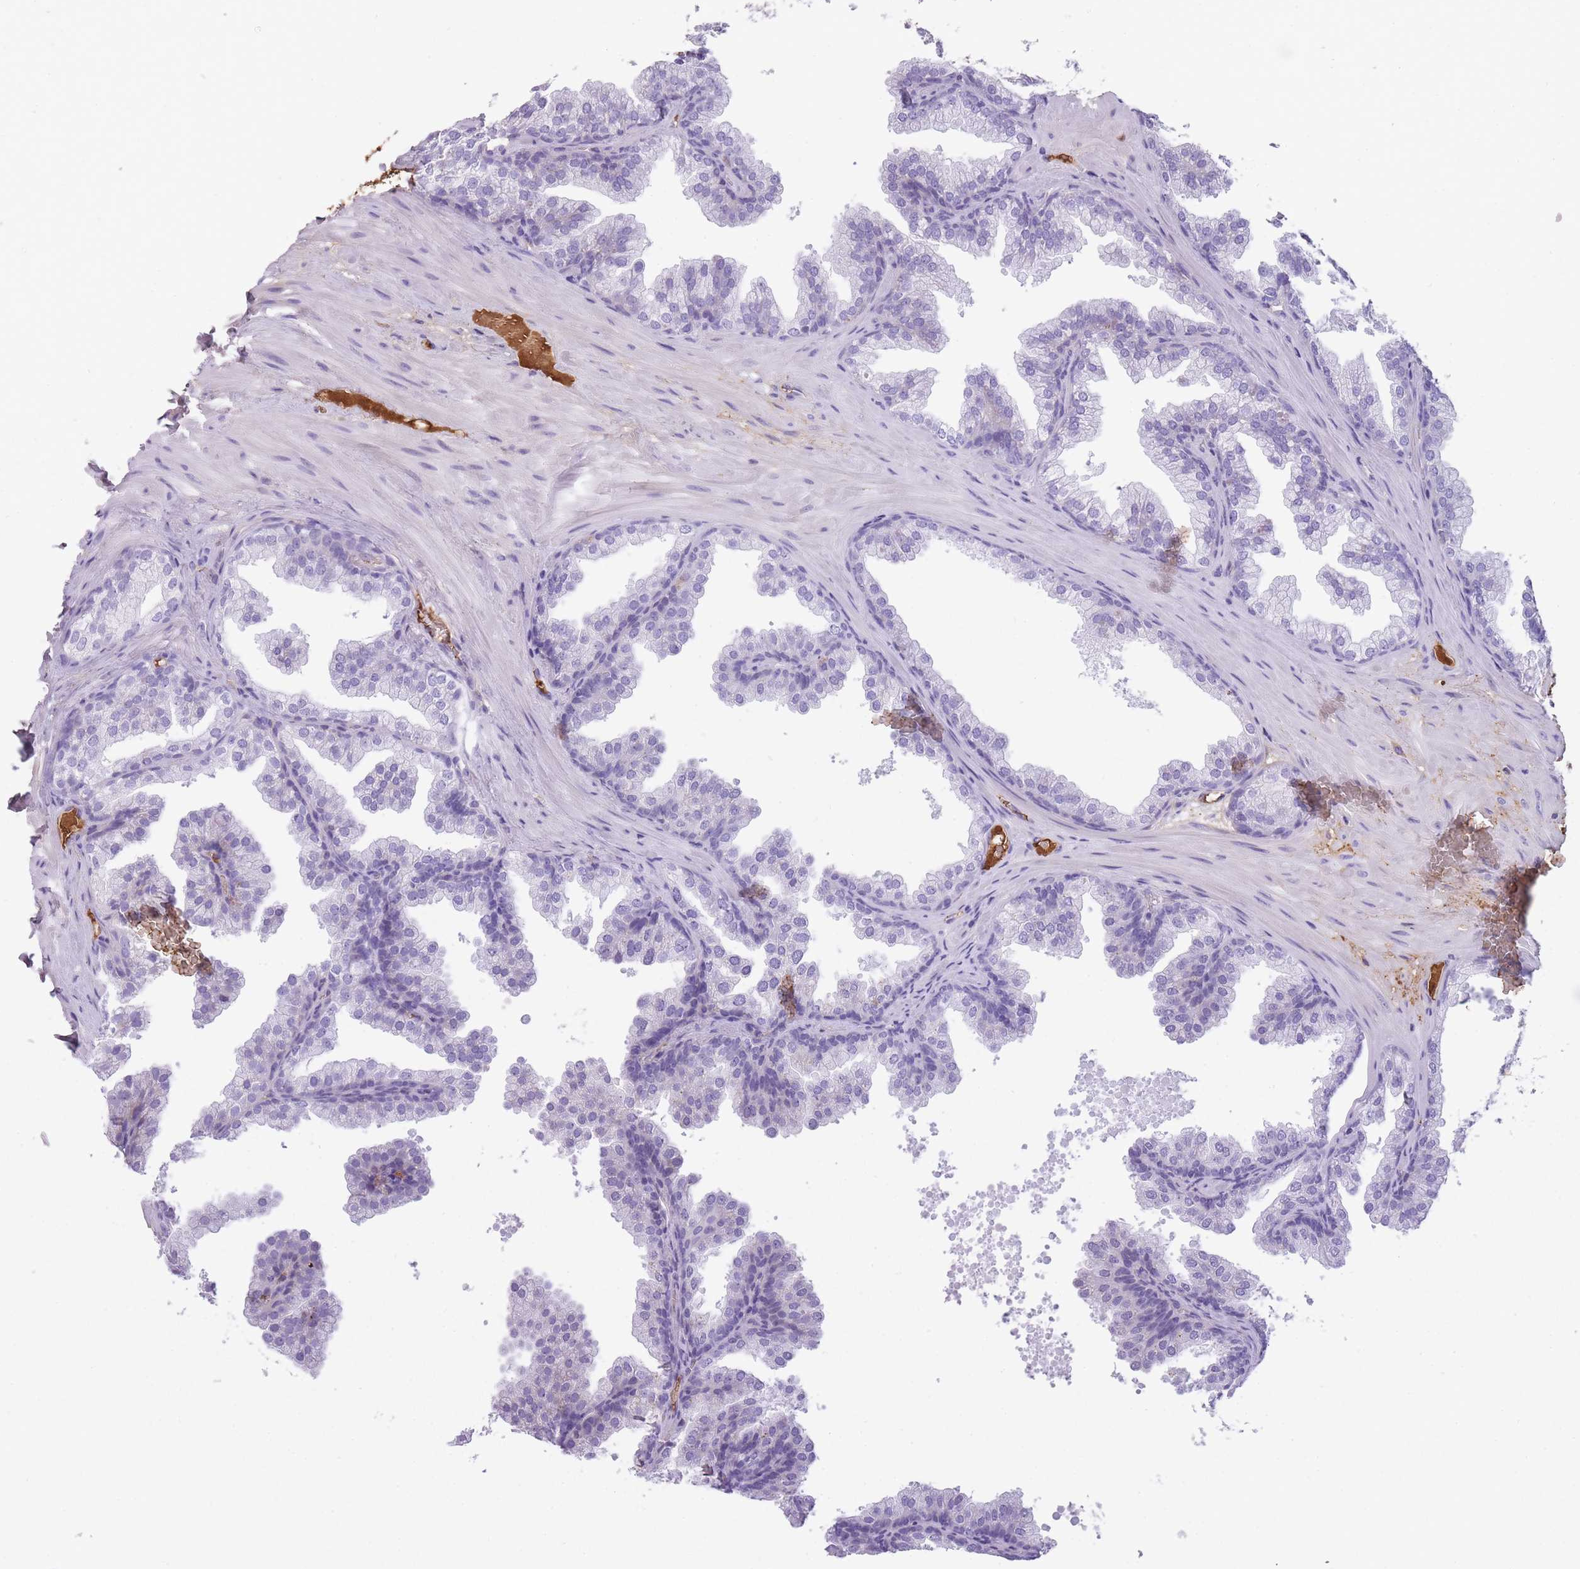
{"staining": {"intensity": "negative", "quantity": "none", "location": "none"}, "tissue": "prostate", "cell_type": "Glandular cells", "image_type": "normal", "snomed": [{"axis": "morphology", "description": "Normal tissue, NOS"}, {"axis": "topography", "description": "Prostate"}], "caption": "Histopathology image shows no protein staining in glandular cells of normal prostate.", "gene": "GNAT1", "patient": {"sex": "male", "age": 37}}